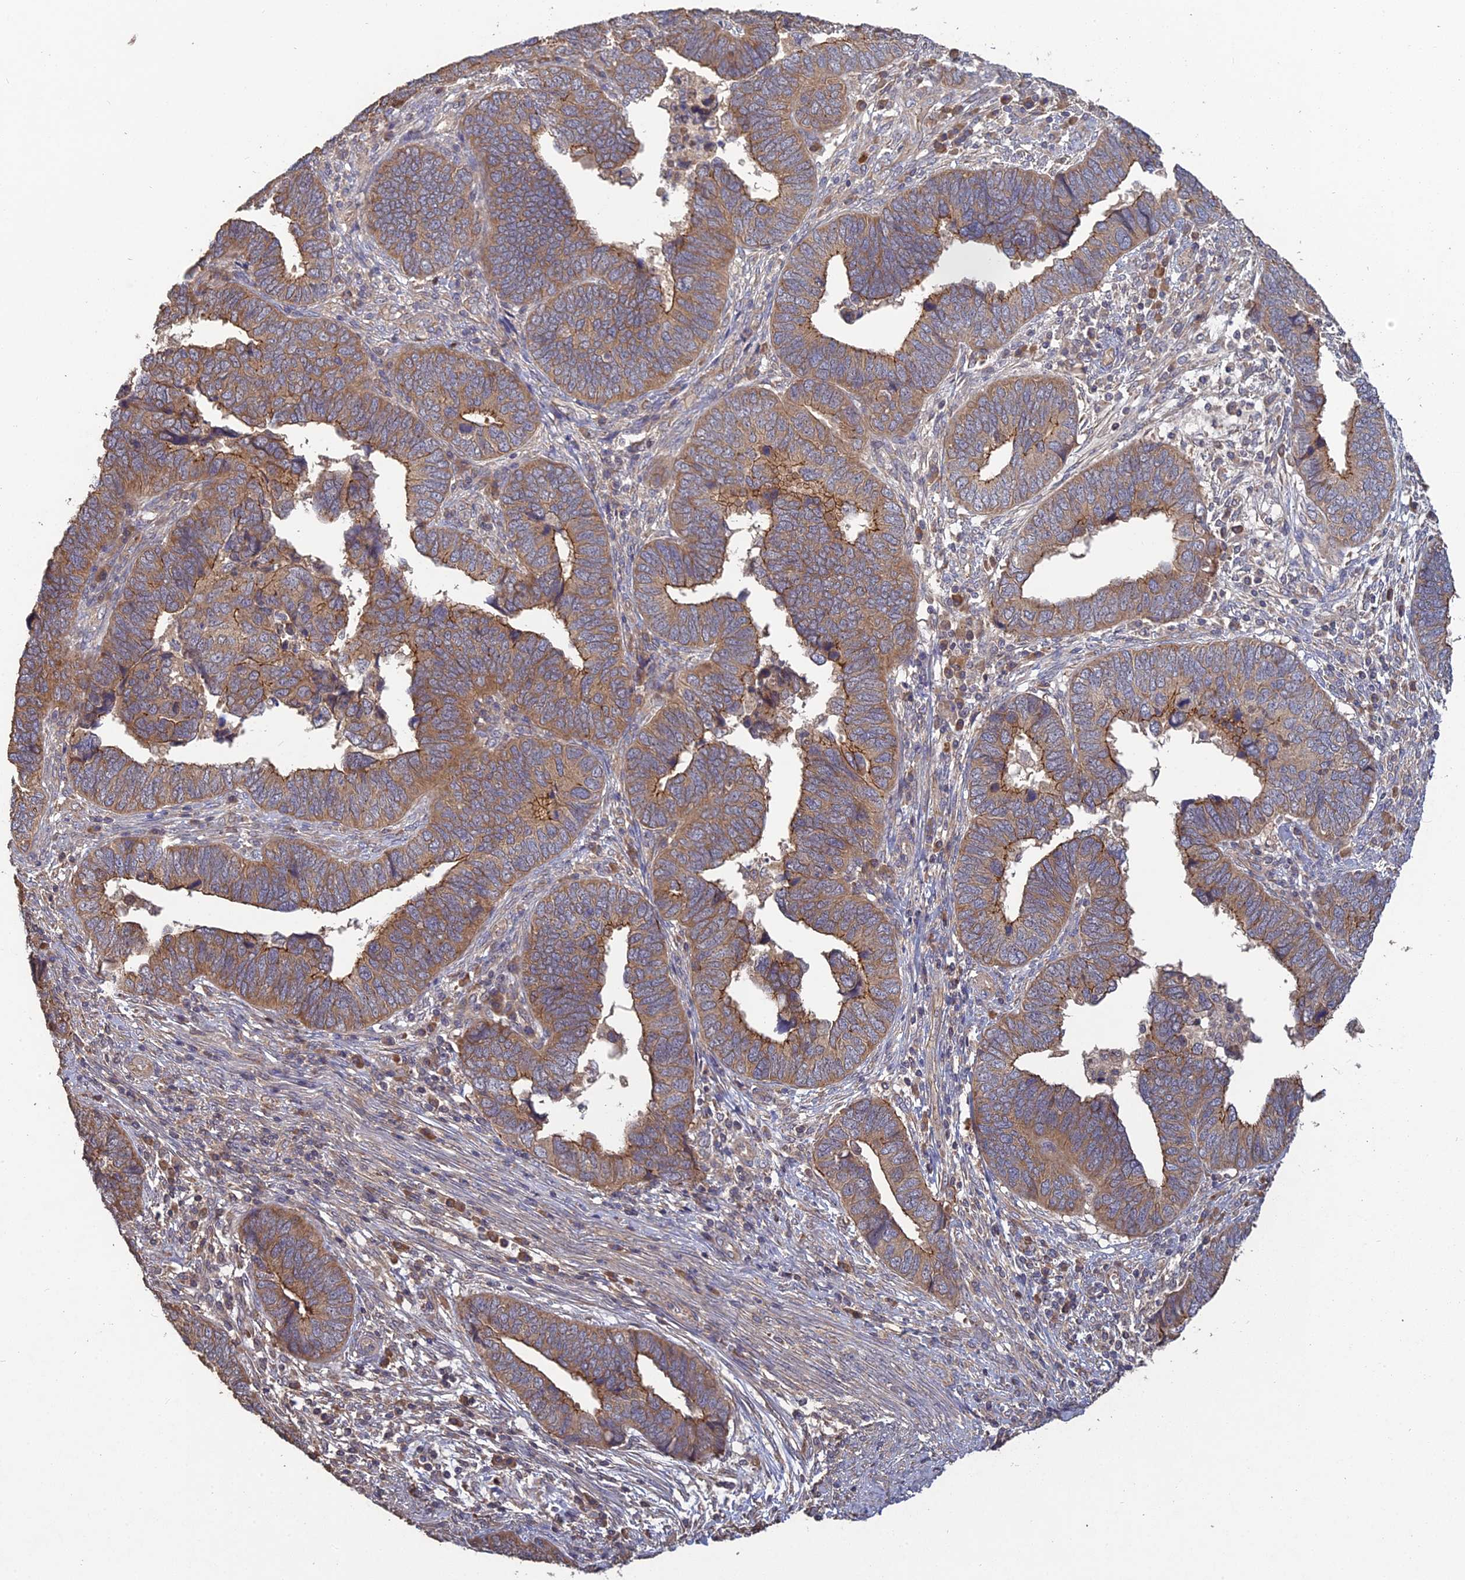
{"staining": {"intensity": "moderate", "quantity": ">75%", "location": "cytoplasmic/membranous"}, "tissue": "endometrial cancer", "cell_type": "Tumor cells", "image_type": "cancer", "snomed": [{"axis": "morphology", "description": "Adenocarcinoma, NOS"}, {"axis": "topography", "description": "Endometrium"}], "caption": "Brown immunohistochemical staining in adenocarcinoma (endometrial) displays moderate cytoplasmic/membranous positivity in approximately >75% of tumor cells. (Stains: DAB (3,3'-diaminobenzidine) in brown, nuclei in blue, Microscopy: brightfield microscopy at high magnification).", "gene": "ARHGAP40", "patient": {"sex": "female", "age": 79}}